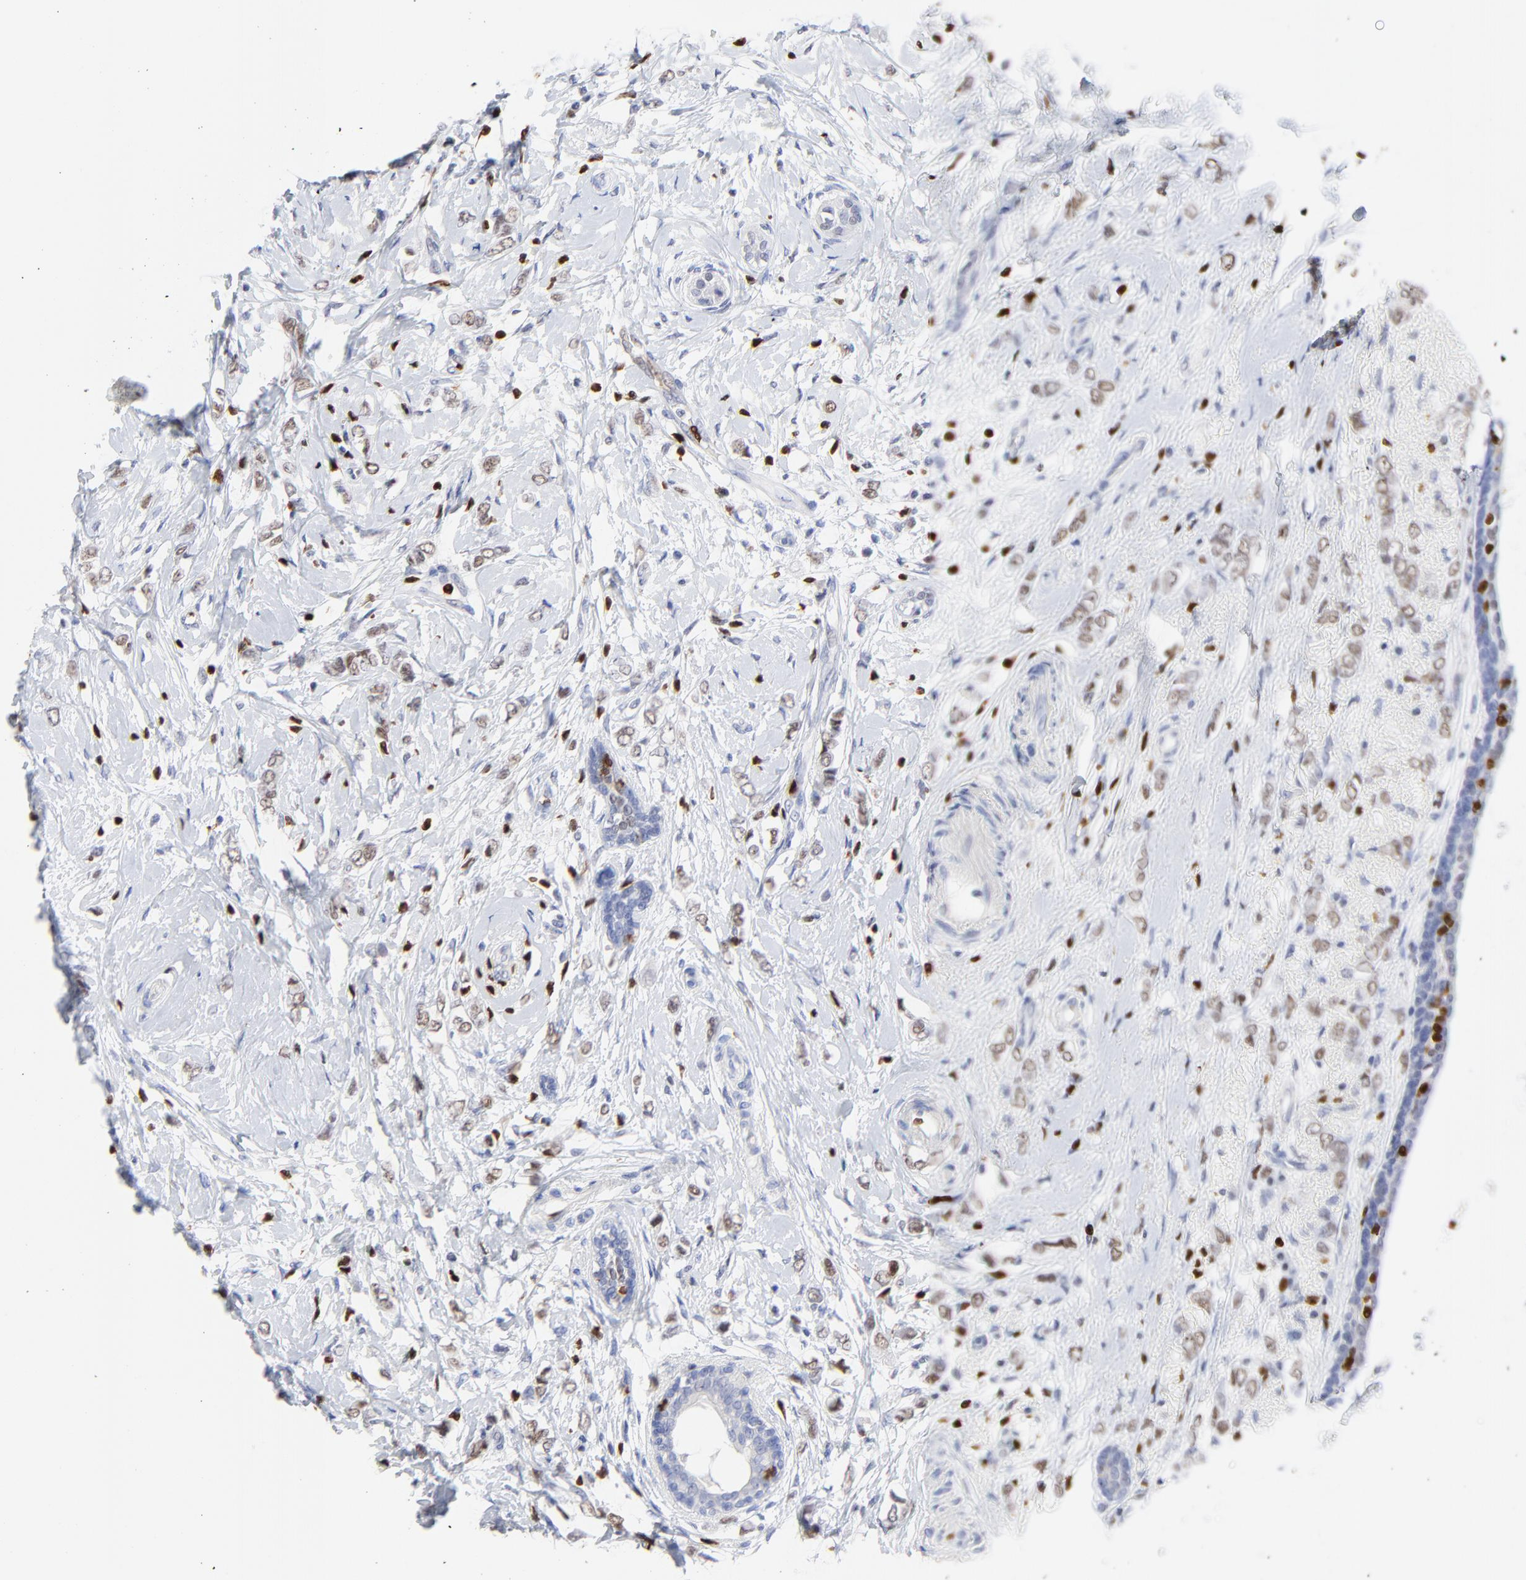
{"staining": {"intensity": "negative", "quantity": "none", "location": "none"}, "tissue": "breast cancer", "cell_type": "Tumor cells", "image_type": "cancer", "snomed": [{"axis": "morphology", "description": "Normal tissue, NOS"}, {"axis": "morphology", "description": "Lobular carcinoma"}, {"axis": "topography", "description": "Breast"}], "caption": "Immunohistochemistry (IHC) micrograph of breast cancer stained for a protein (brown), which exhibits no positivity in tumor cells.", "gene": "ZAP70", "patient": {"sex": "female", "age": 47}}